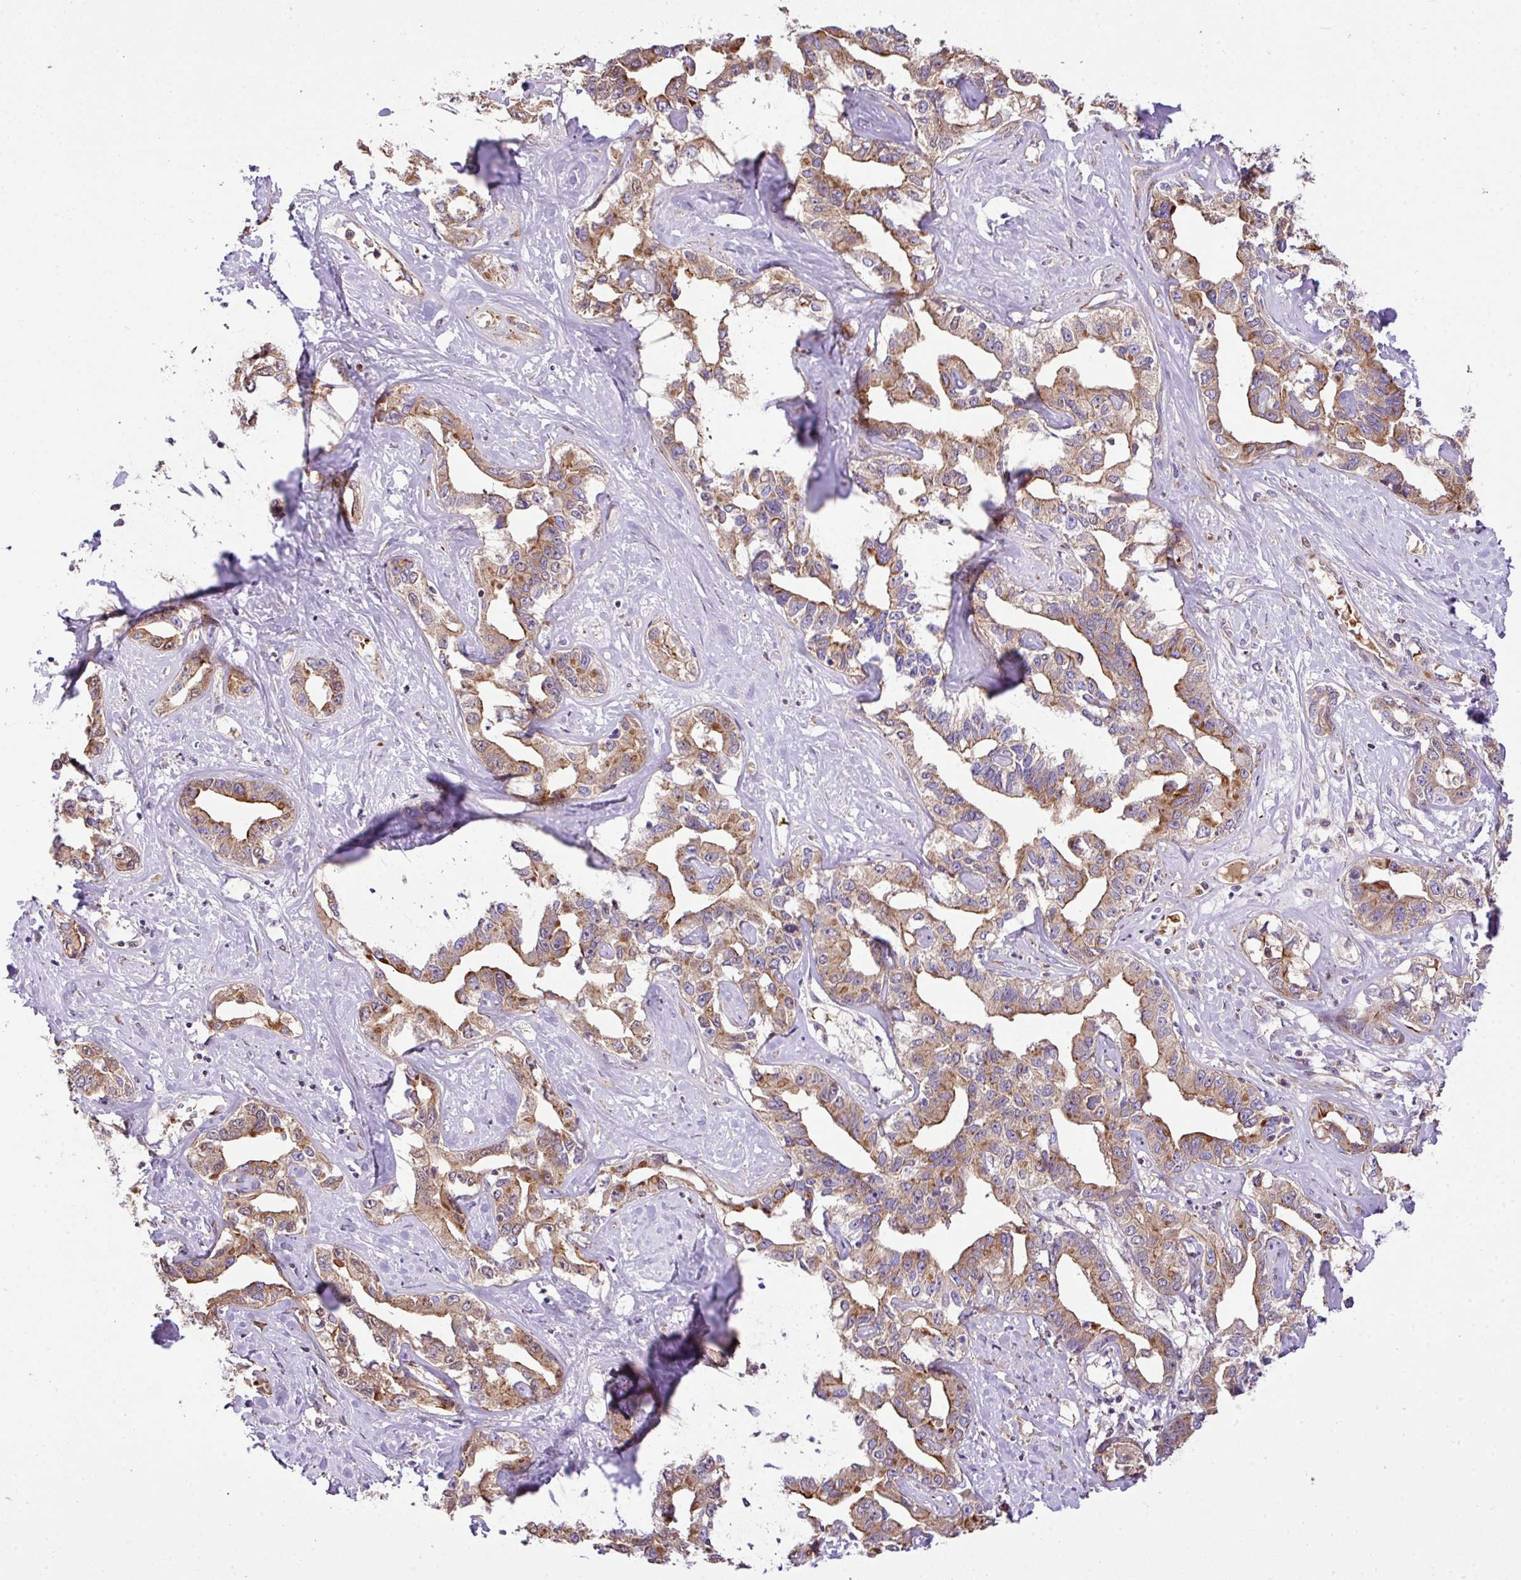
{"staining": {"intensity": "moderate", "quantity": ">75%", "location": "cytoplasmic/membranous"}, "tissue": "liver cancer", "cell_type": "Tumor cells", "image_type": "cancer", "snomed": [{"axis": "morphology", "description": "Cholangiocarcinoma"}, {"axis": "topography", "description": "Liver"}], "caption": "Immunohistochemical staining of cholangiocarcinoma (liver) reveals moderate cytoplasmic/membranous protein expression in approximately >75% of tumor cells. Using DAB (brown) and hematoxylin (blue) stains, captured at high magnification using brightfield microscopy.", "gene": "CTXN2", "patient": {"sex": "male", "age": 59}}